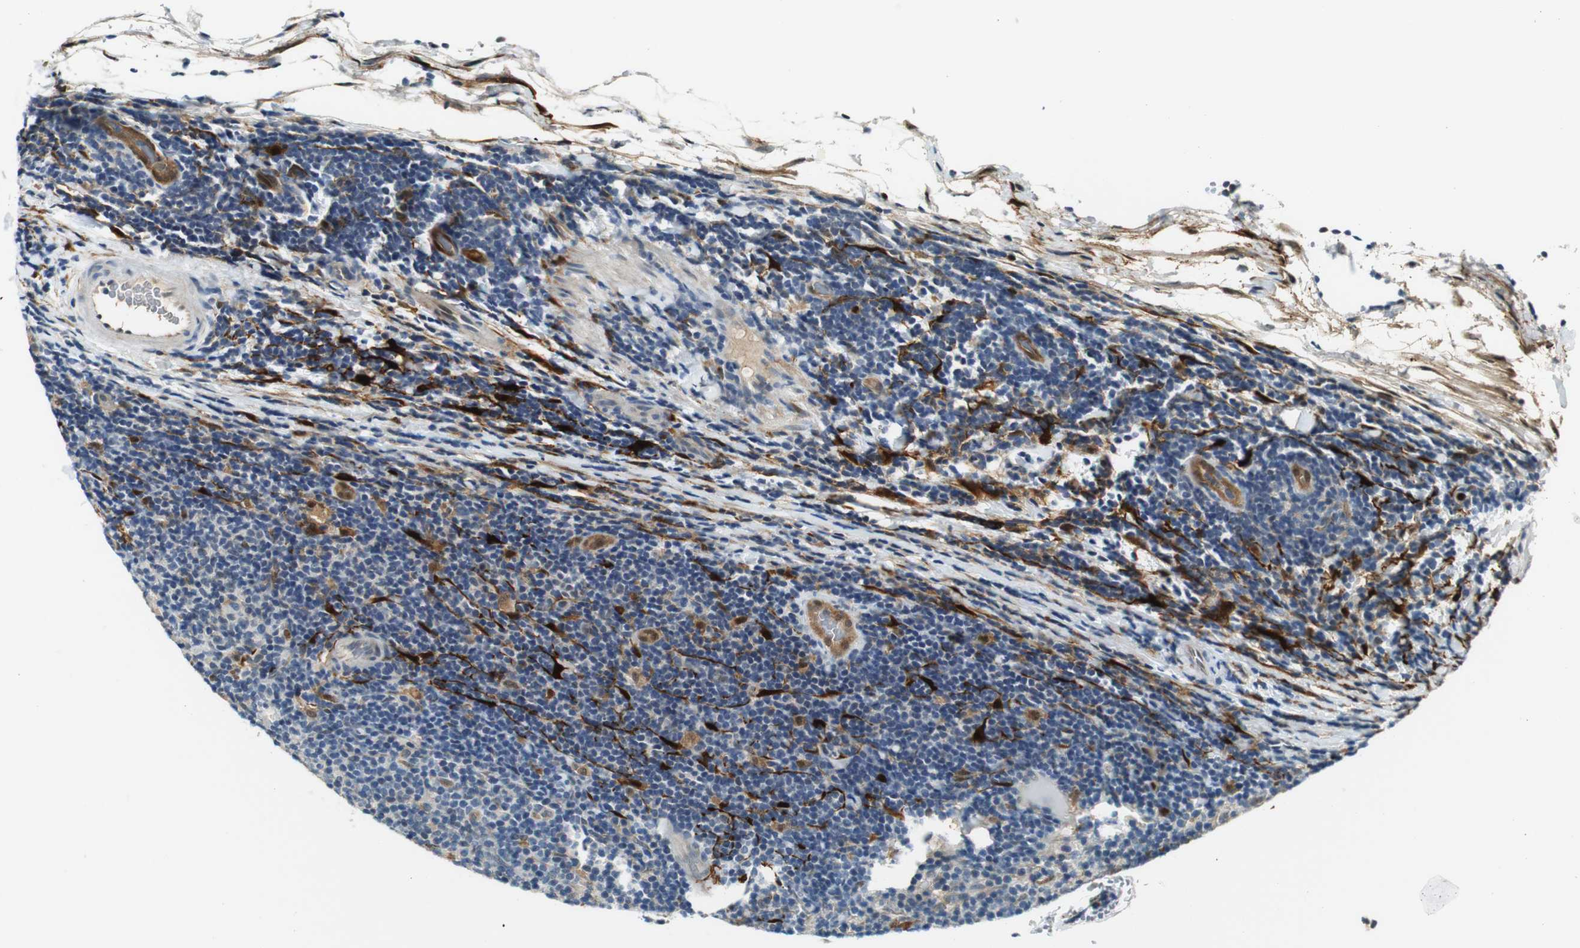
{"staining": {"intensity": "negative", "quantity": "none", "location": "none"}, "tissue": "lymphoma", "cell_type": "Tumor cells", "image_type": "cancer", "snomed": [{"axis": "morphology", "description": "Malignant lymphoma, non-Hodgkin's type, Low grade"}, {"axis": "topography", "description": "Lymph node"}], "caption": "Histopathology image shows no significant protein staining in tumor cells of lymphoma.", "gene": "LXN", "patient": {"sex": "male", "age": 83}}